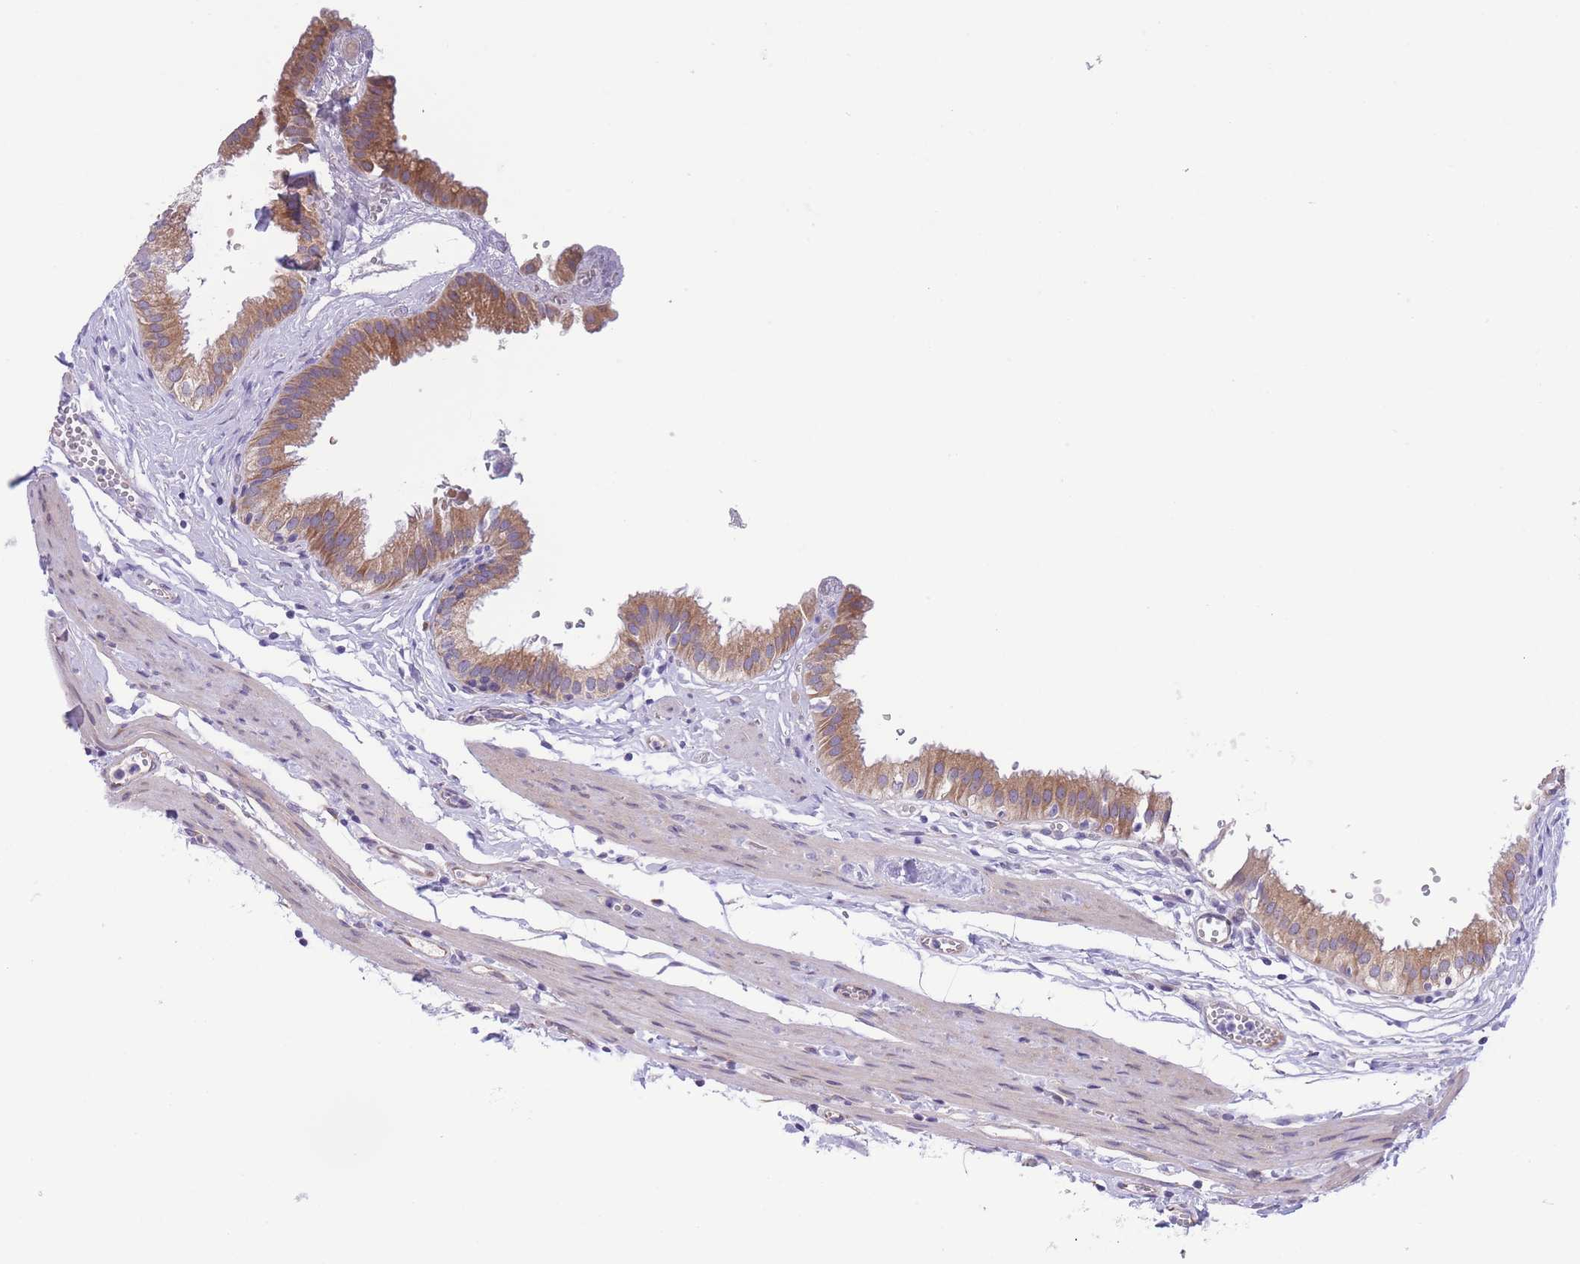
{"staining": {"intensity": "moderate", "quantity": ">75%", "location": "cytoplasmic/membranous"}, "tissue": "gallbladder", "cell_type": "Glandular cells", "image_type": "normal", "snomed": [{"axis": "morphology", "description": "Normal tissue, NOS"}, {"axis": "topography", "description": "Gallbladder"}], "caption": "Protein expression by immunohistochemistry reveals moderate cytoplasmic/membranous positivity in about >75% of glandular cells in benign gallbladder. (Stains: DAB (3,3'-diaminobenzidine) in brown, nuclei in blue, Microscopy: brightfield microscopy at high magnification).", "gene": "WWOX", "patient": {"sex": "female", "age": 61}}